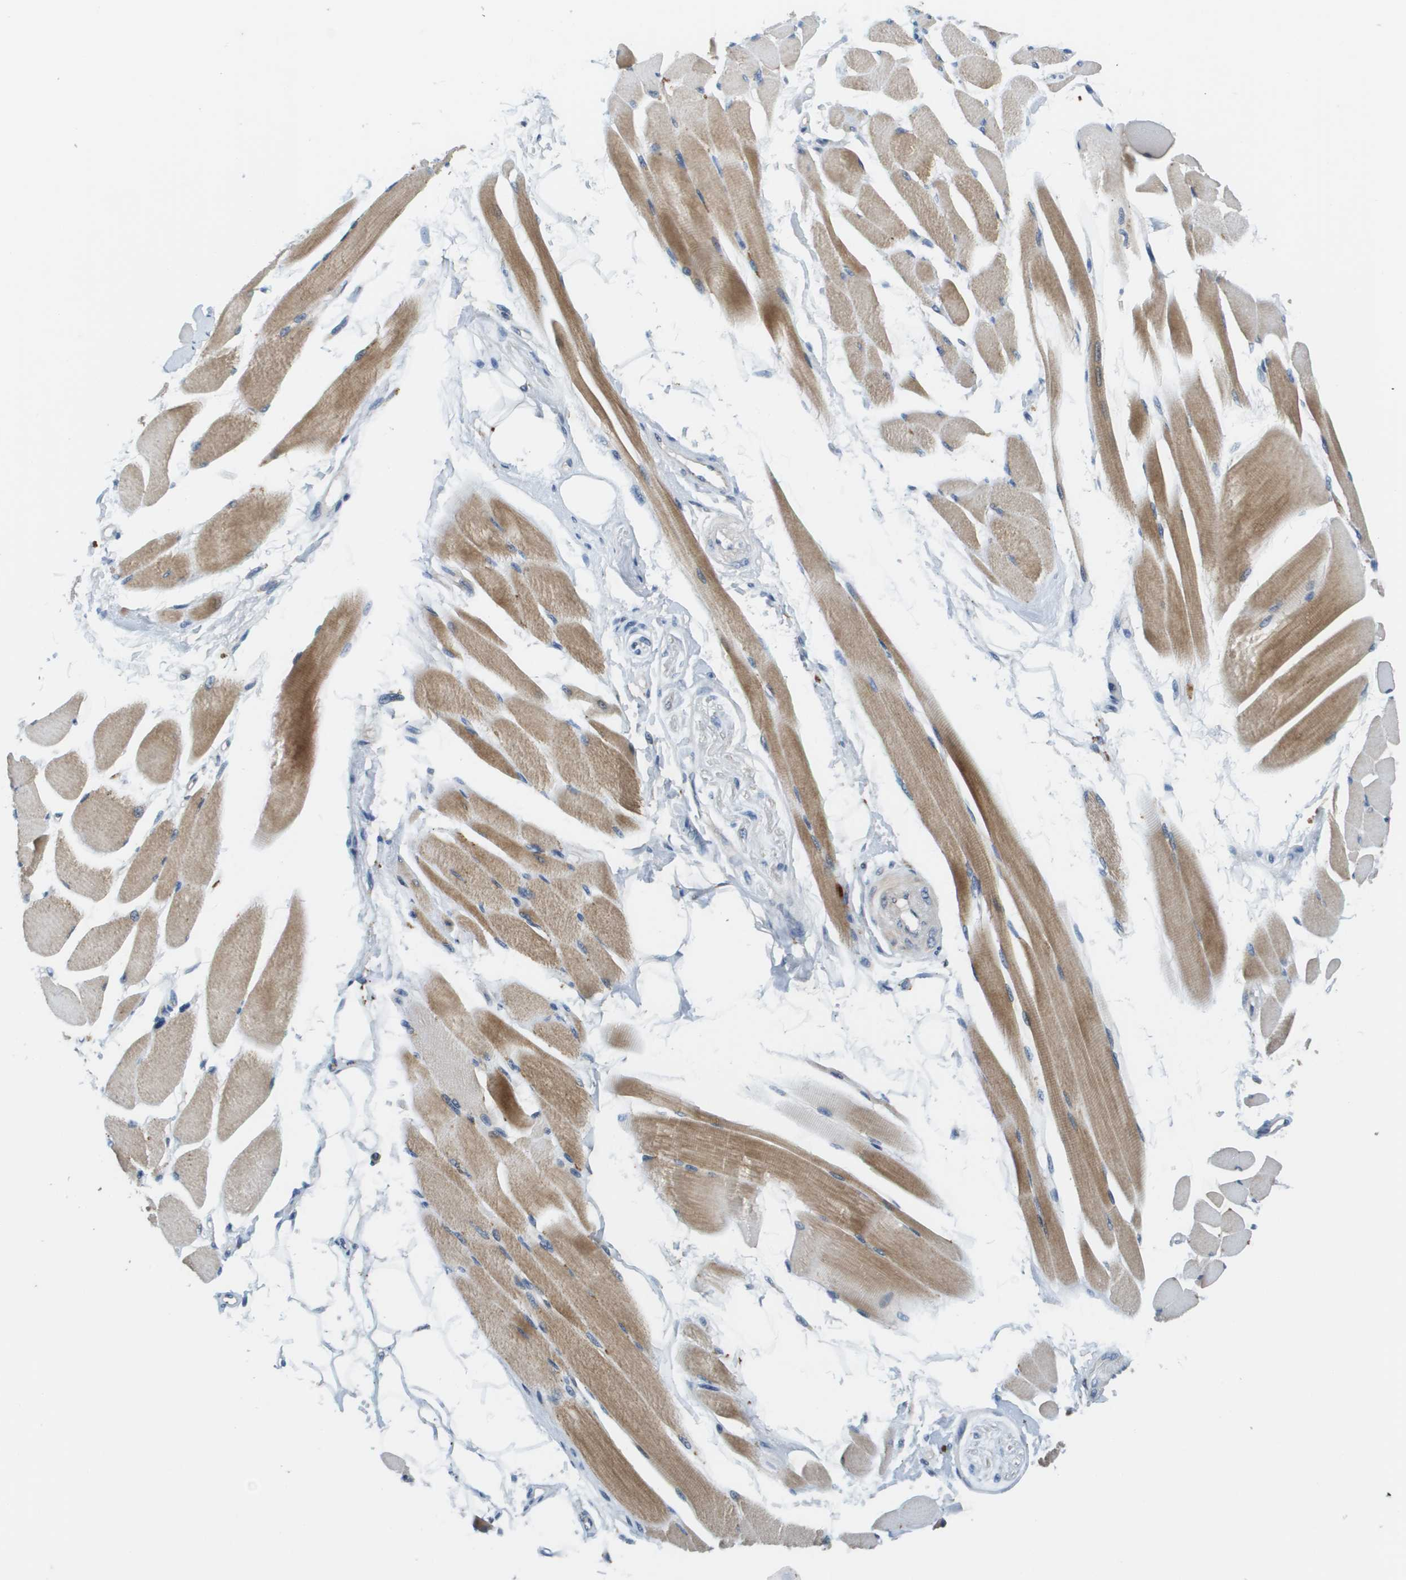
{"staining": {"intensity": "moderate", "quantity": ">75%", "location": "cytoplasmic/membranous"}, "tissue": "skeletal muscle", "cell_type": "Myocytes", "image_type": "normal", "snomed": [{"axis": "morphology", "description": "Normal tissue, NOS"}, {"axis": "topography", "description": "Skeletal muscle"}, {"axis": "topography", "description": "Peripheral nerve tissue"}], "caption": "This is a micrograph of immunohistochemistry staining of unremarkable skeletal muscle, which shows moderate staining in the cytoplasmic/membranous of myocytes.", "gene": "SLC25A20", "patient": {"sex": "female", "age": 84}}